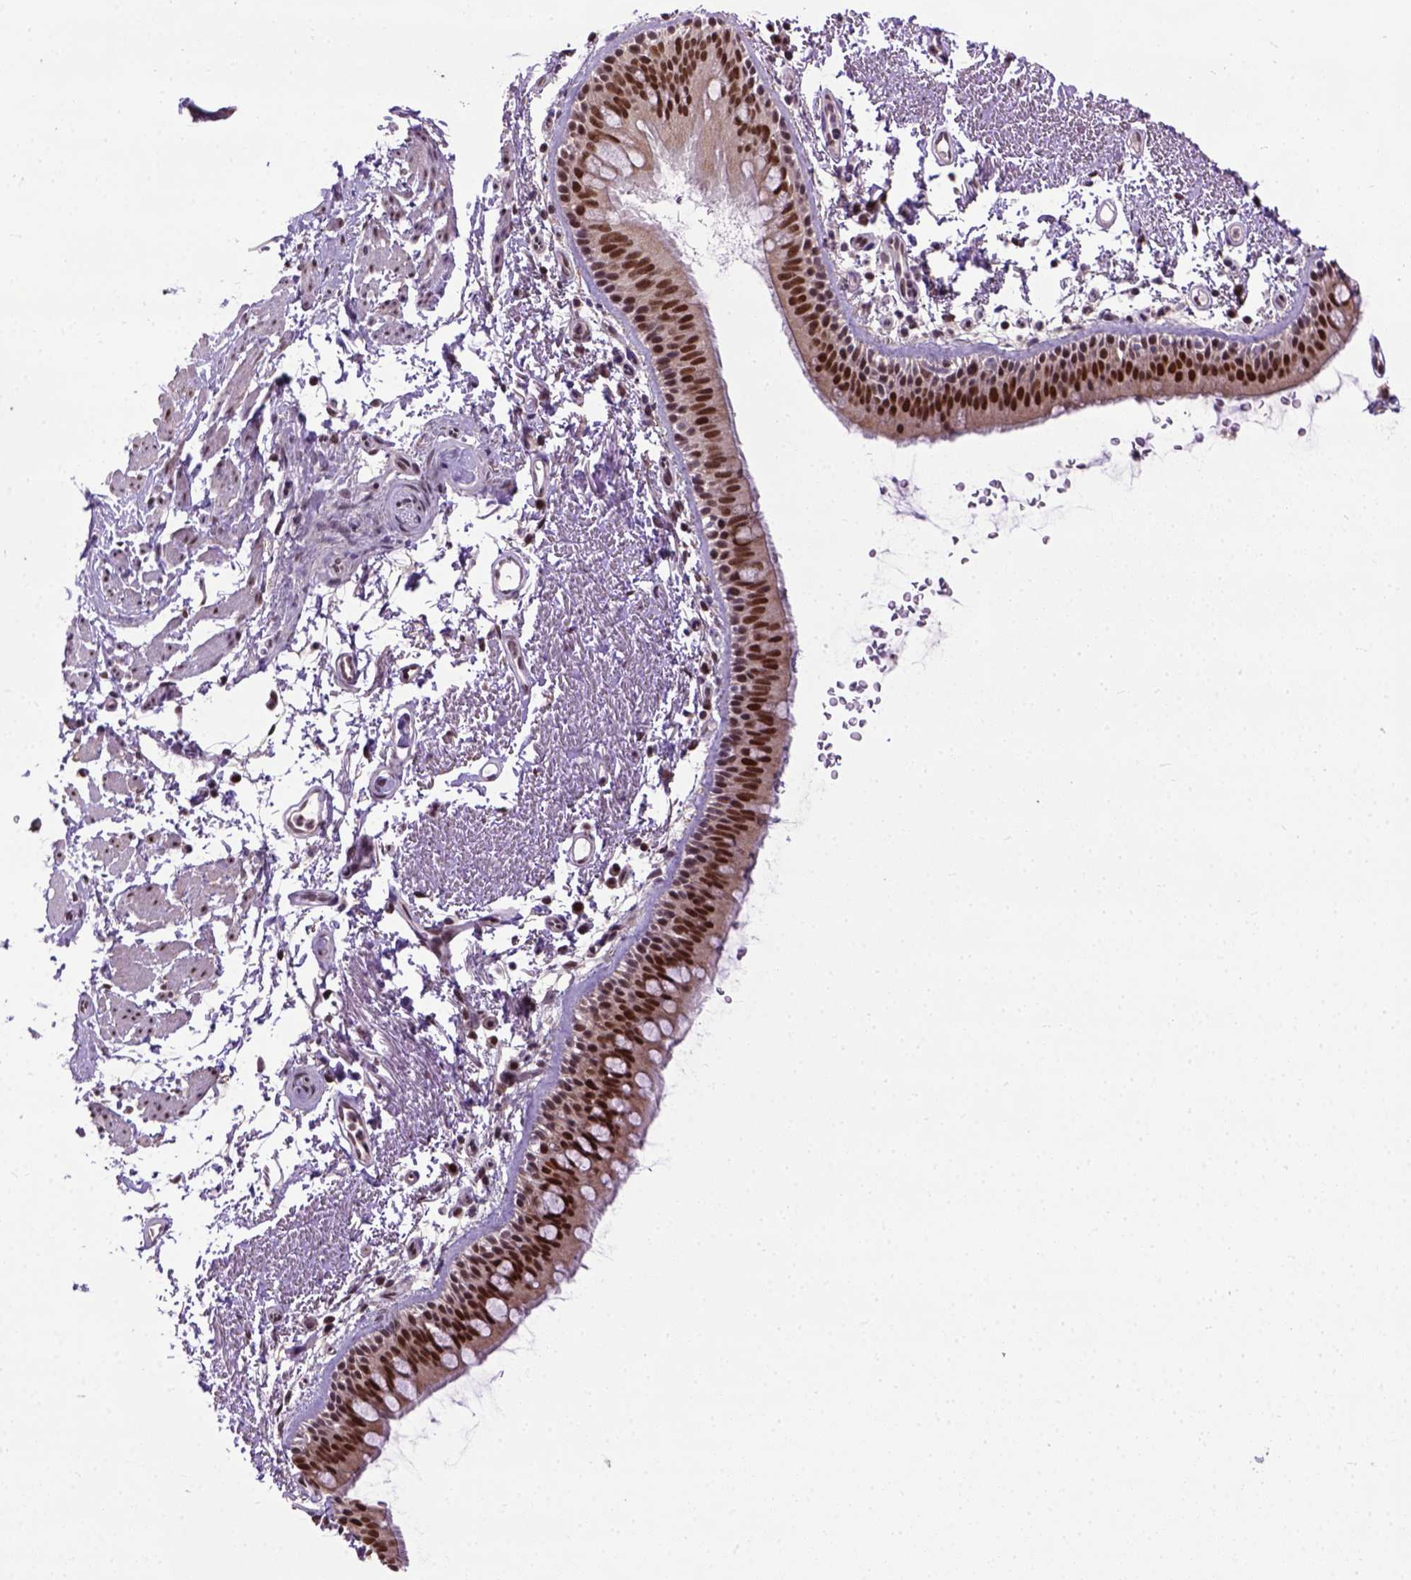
{"staining": {"intensity": "strong", "quantity": ">75%", "location": "nuclear"}, "tissue": "bronchus", "cell_type": "Respiratory epithelial cells", "image_type": "normal", "snomed": [{"axis": "morphology", "description": "Normal tissue, NOS"}, {"axis": "topography", "description": "Lymph node"}, {"axis": "topography", "description": "Bronchus"}], "caption": "A high amount of strong nuclear staining is identified in about >75% of respiratory epithelial cells in normal bronchus. (Stains: DAB in brown, nuclei in blue, Microscopy: brightfield microscopy at high magnification).", "gene": "UBA3", "patient": {"sex": "female", "age": 70}}